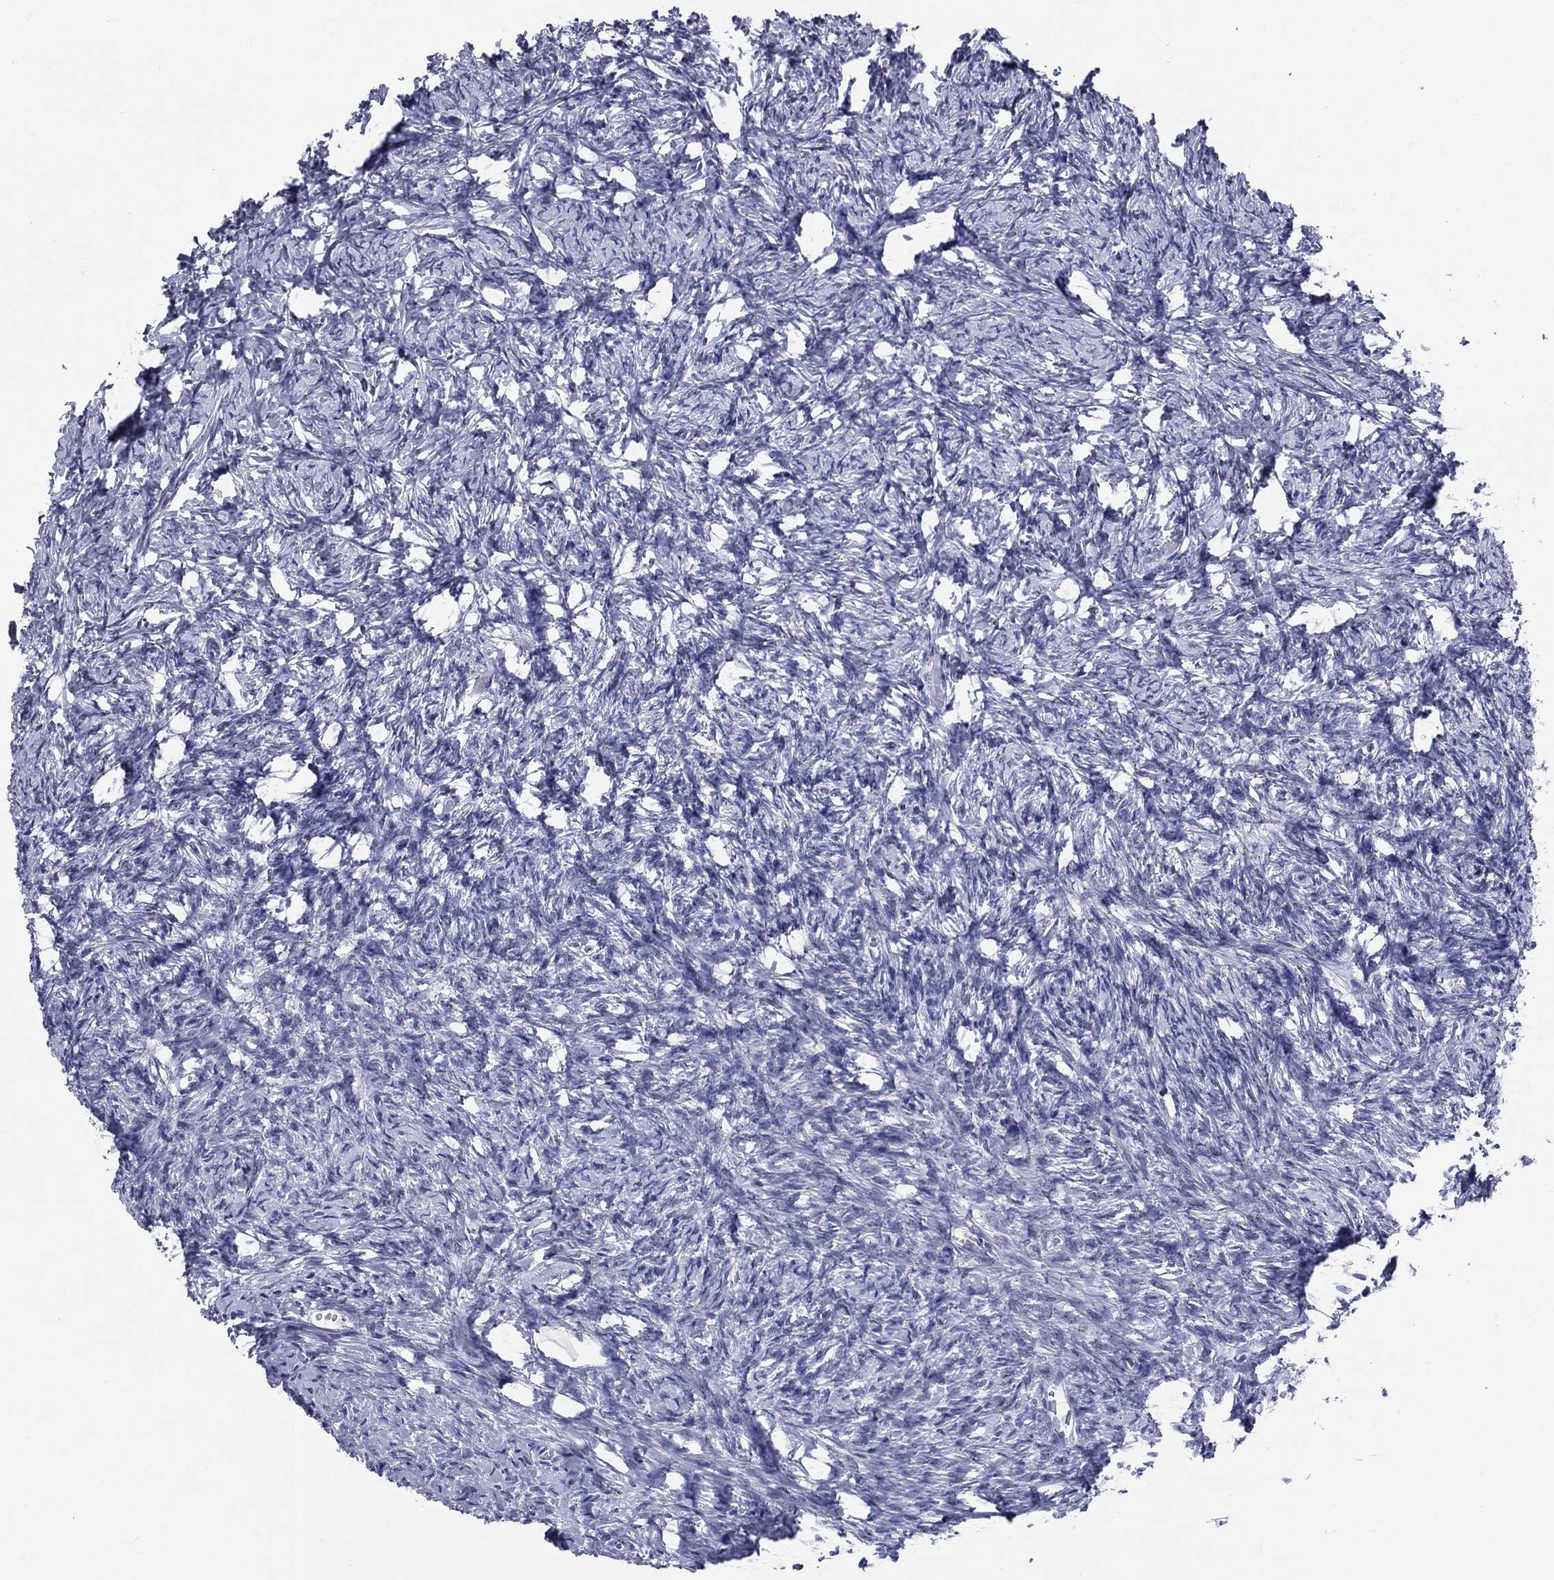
{"staining": {"intensity": "negative", "quantity": "none", "location": "none"}, "tissue": "ovary", "cell_type": "Follicle cells", "image_type": "normal", "snomed": [{"axis": "morphology", "description": "Normal tissue, NOS"}, {"axis": "topography", "description": "Ovary"}], "caption": "Immunohistochemical staining of normal human ovary demonstrates no significant expression in follicle cells.", "gene": "CEP43", "patient": {"sex": "female", "age": 39}}